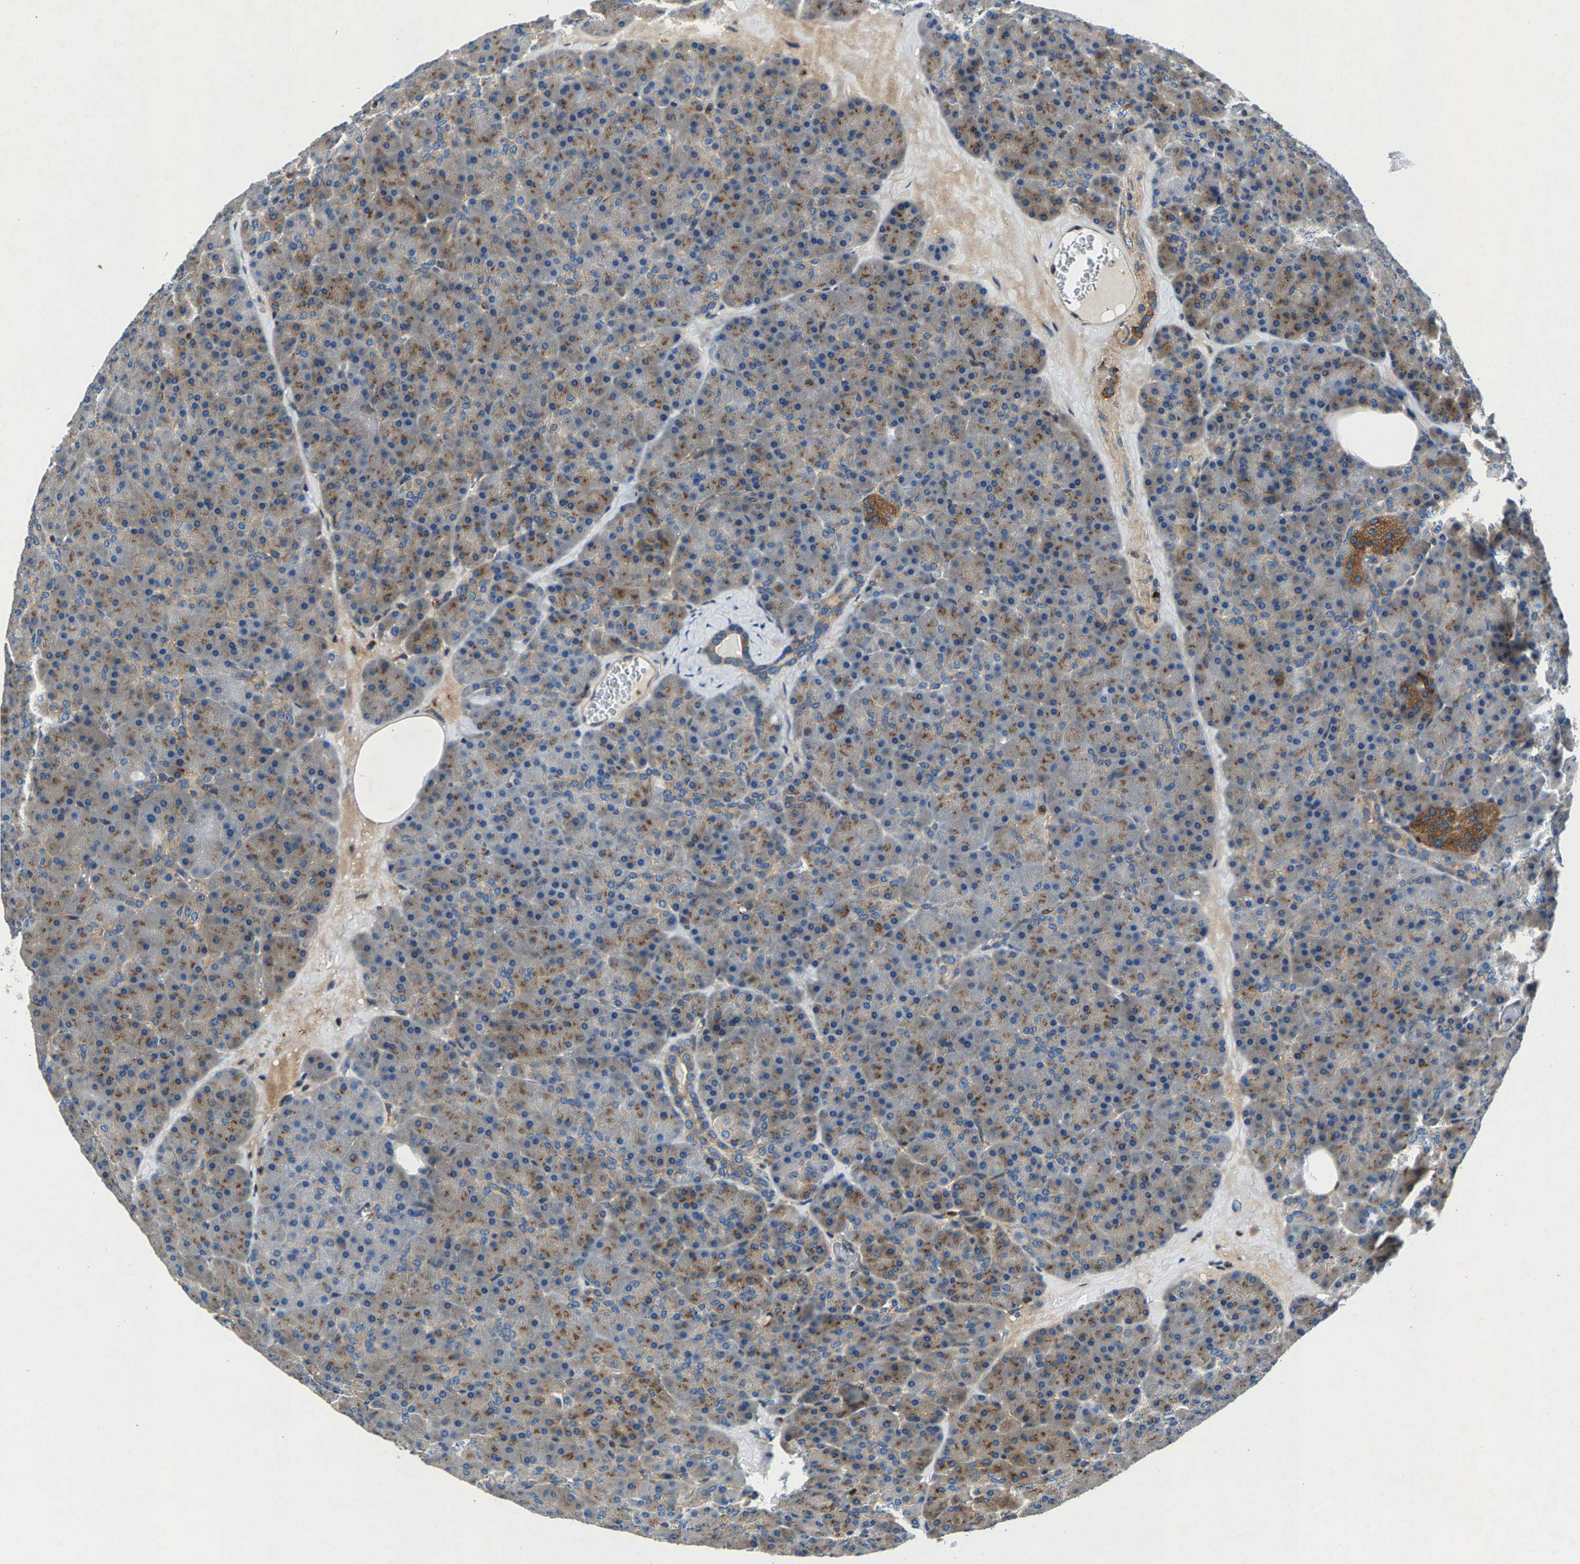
{"staining": {"intensity": "moderate", "quantity": "25%-75%", "location": "cytoplasmic/membranous"}, "tissue": "pancreas", "cell_type": "Exocrine glandular cells", "image_type": "normal", "snomed": [{"axis": "morphology", "description": "Normal tissue, NOS"}, {"axis": "morphology", "description": "Carcinoid, malignant, NOS"}, {"axis": "topography", "description": "Pancreas"}], "caption": "The image displays immunohistochemical staining of unremarkable pancreas. There is moderate cytoplasmic/membranous expression is identified in about 25%-75% of exocrine glandular cells.", "gene": "LPCAT1", "patient": {"sex": "female", "age": 35}}